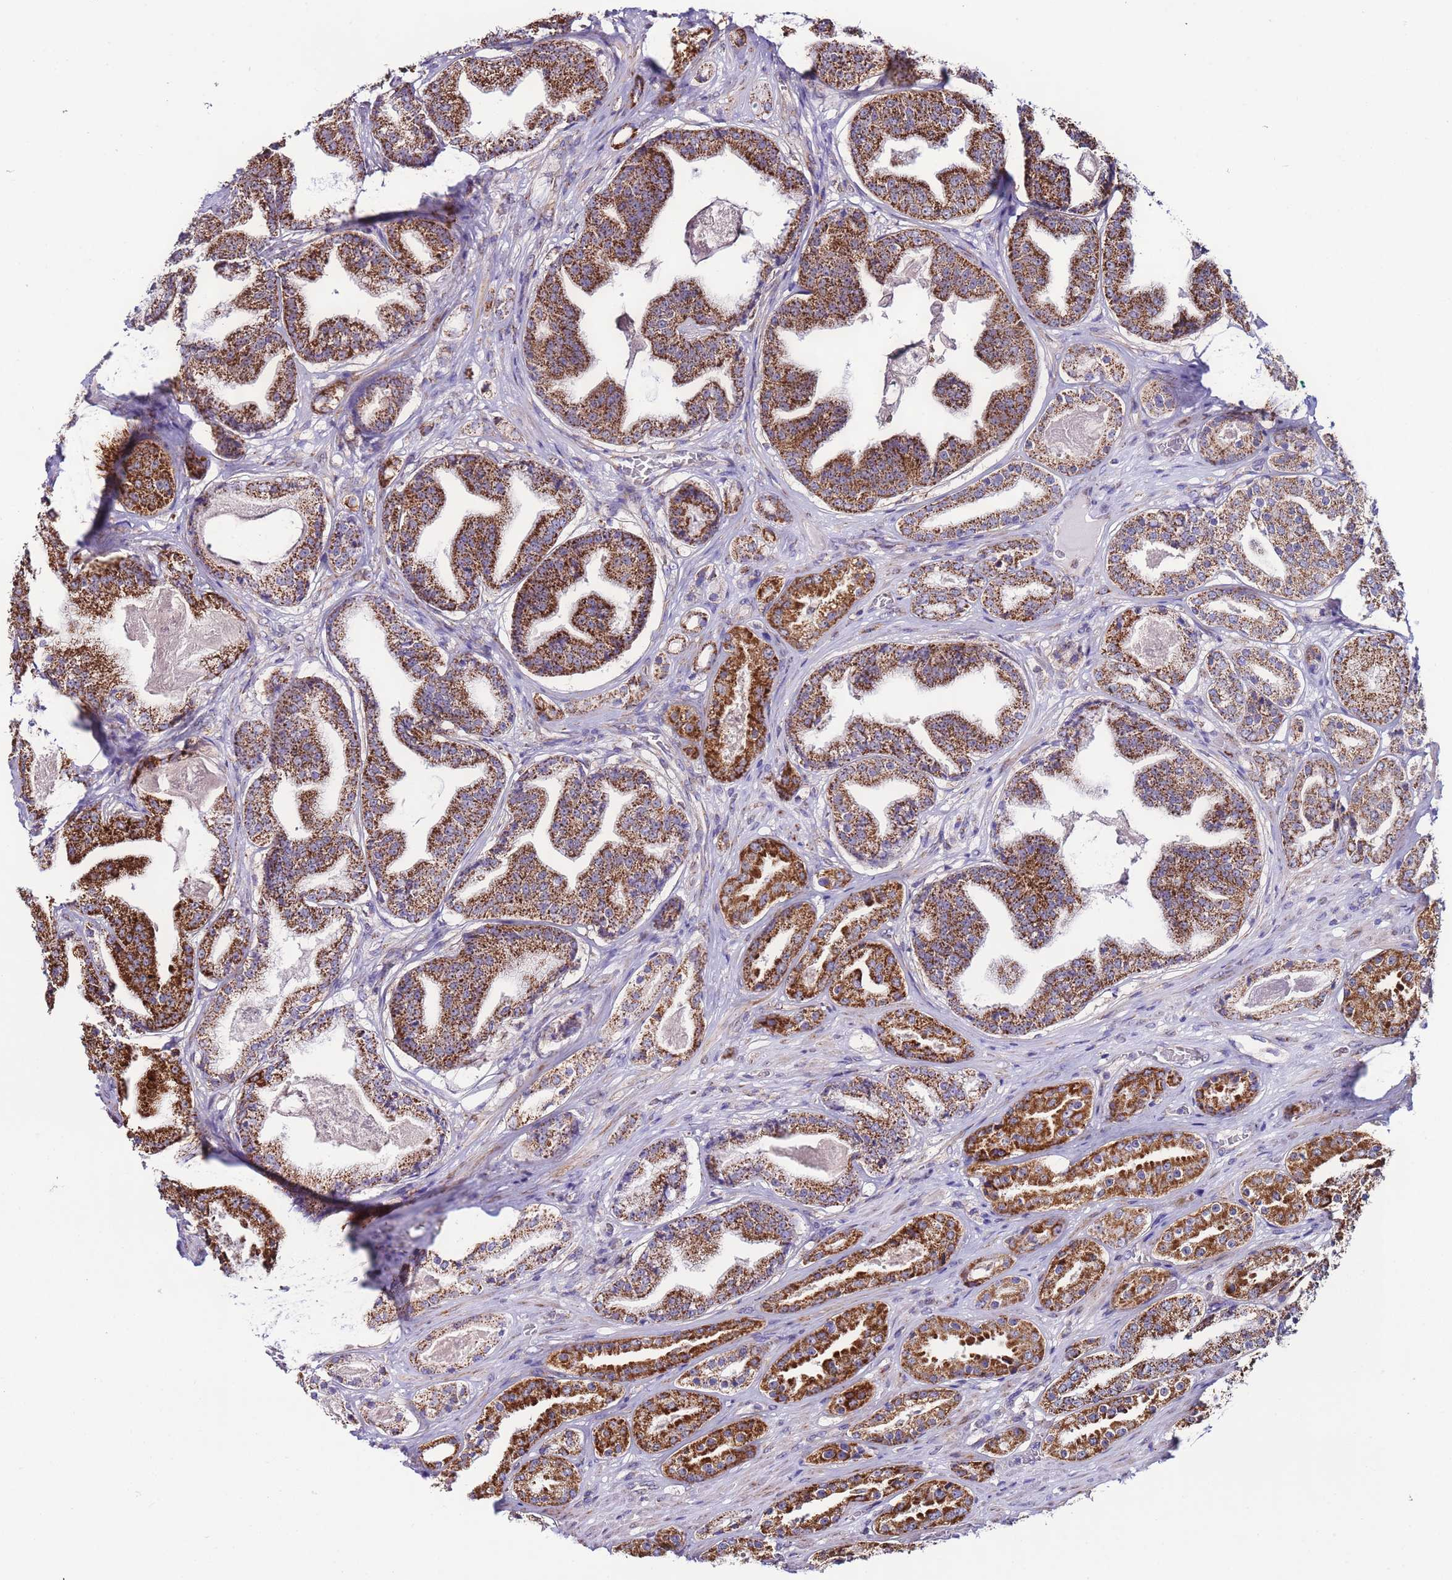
{"staining": {"intensity": "strong", "quantity": ">75%", "location": "cytoplasmic/membranous"}, "tissue": "prostate cancer", "cell_type": "Tumor cells", "image_type": "cancer", "snomed": [{"axis": "morphology", "description": "Adenocarcinoma, High grade"}, {"axis": "topography", "description": "Prostate"}], "caption": "About >75% of tumor cells in prostate cancer (adenocarcinoma (high-grade)) show strong cytoplasmic/membranous protein positivity as visualized by brown immunohistochemical staining.", "gene": "UEVLD", "patient": {"sex": "male", "age": 63}}